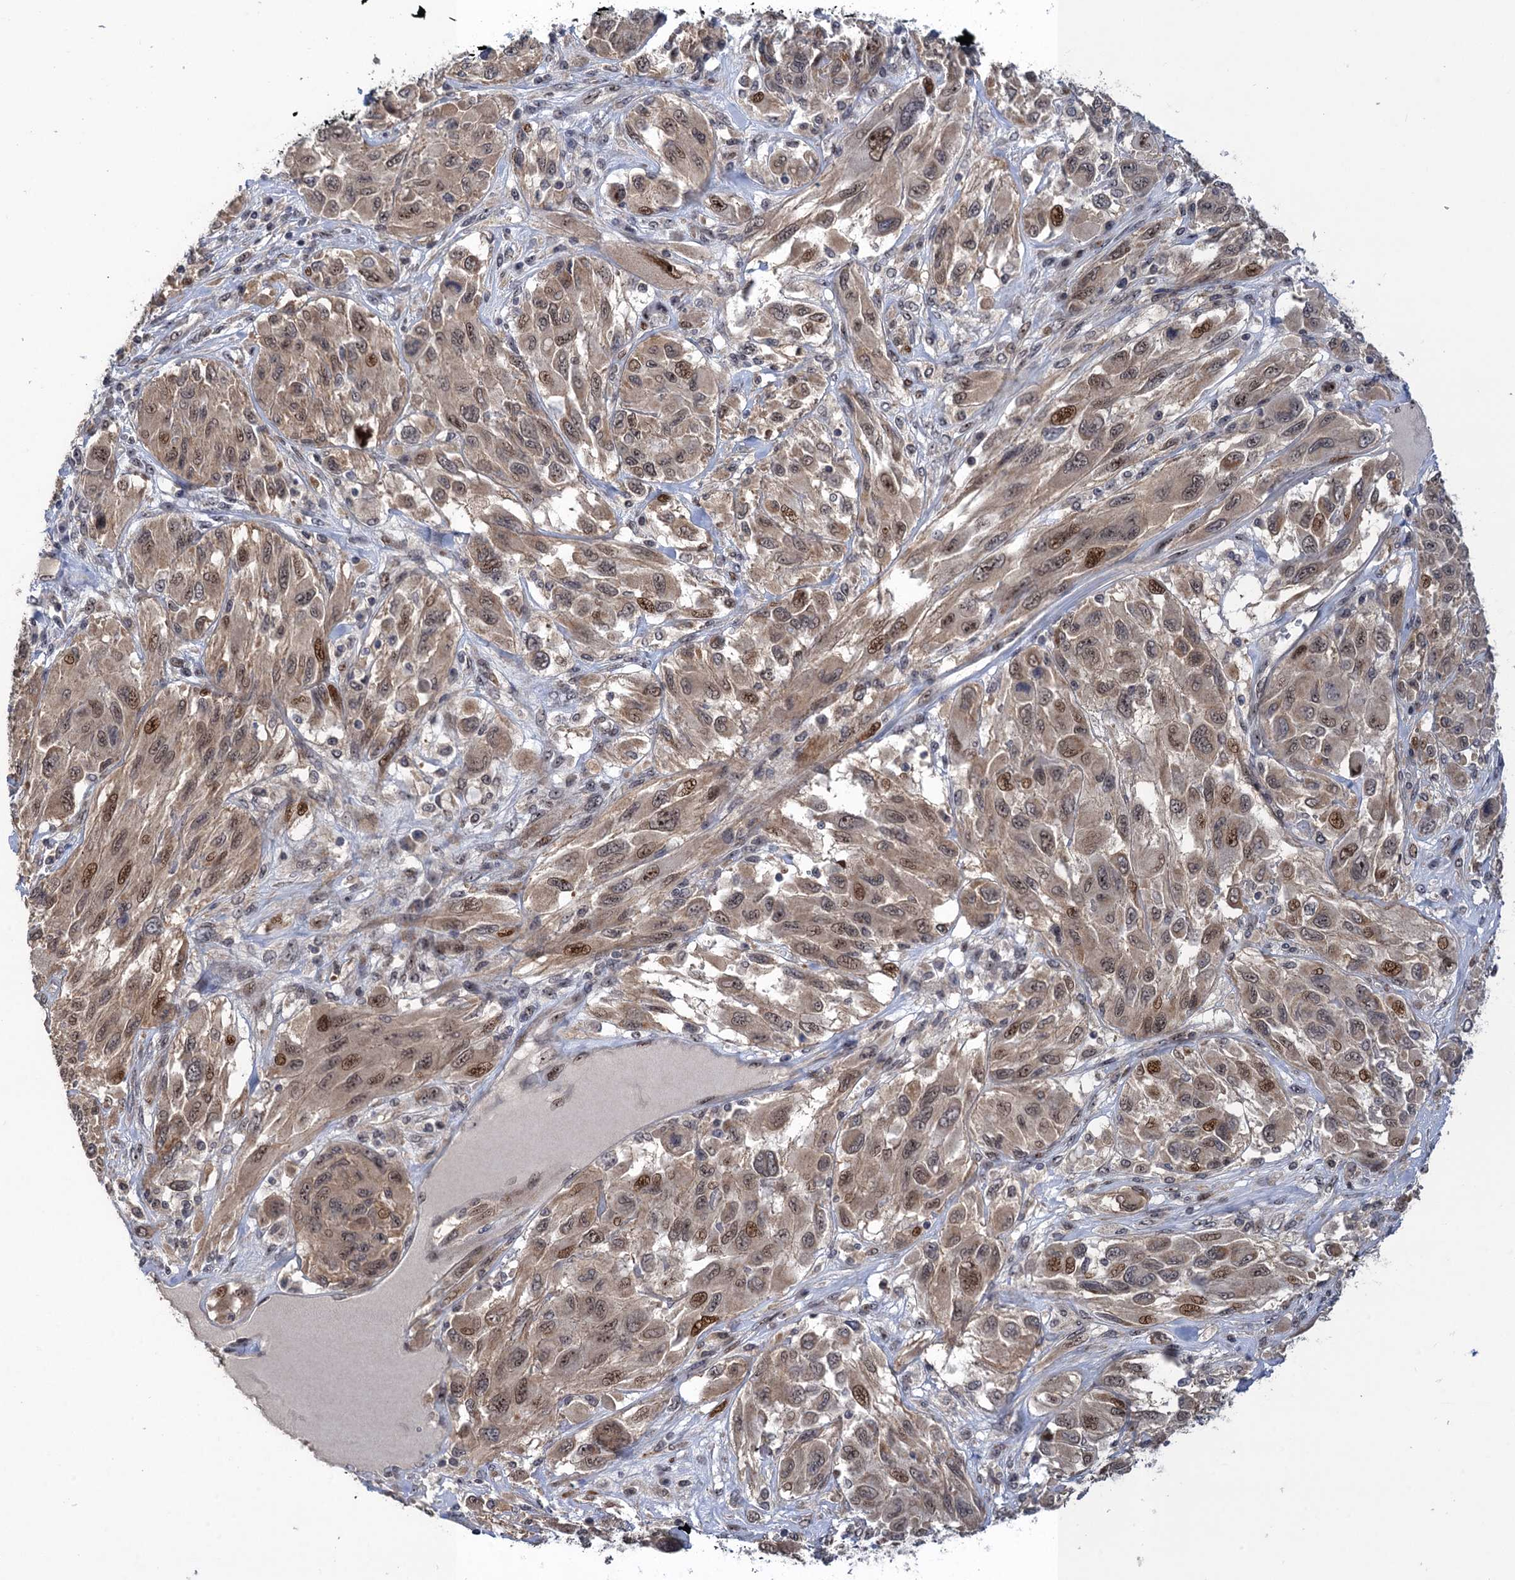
{"staining": {"intensity": "moderate", "quantity": "25%-75%", "location": "nuclear"}, "tissue": "melanoma", "cell_type": "Tumor cells", "image_type": "cancer", "snomed": [{"axis": "morphology", "description": "Malignant melanoma, NOS"}, {"axis": "topography", "description": "Skin"}], "caption": "IHC photomicrograph of neoplastic tissue: malignant melanoma stained using immunohistochemistry (IHC) displays medium levels of moderate protein expression localized specifically in the nuclear of tumor cells, appearing as a nuclear brown color.", "gene": "ZAR1L", "patient": {"sex": "female", "age": 91}}